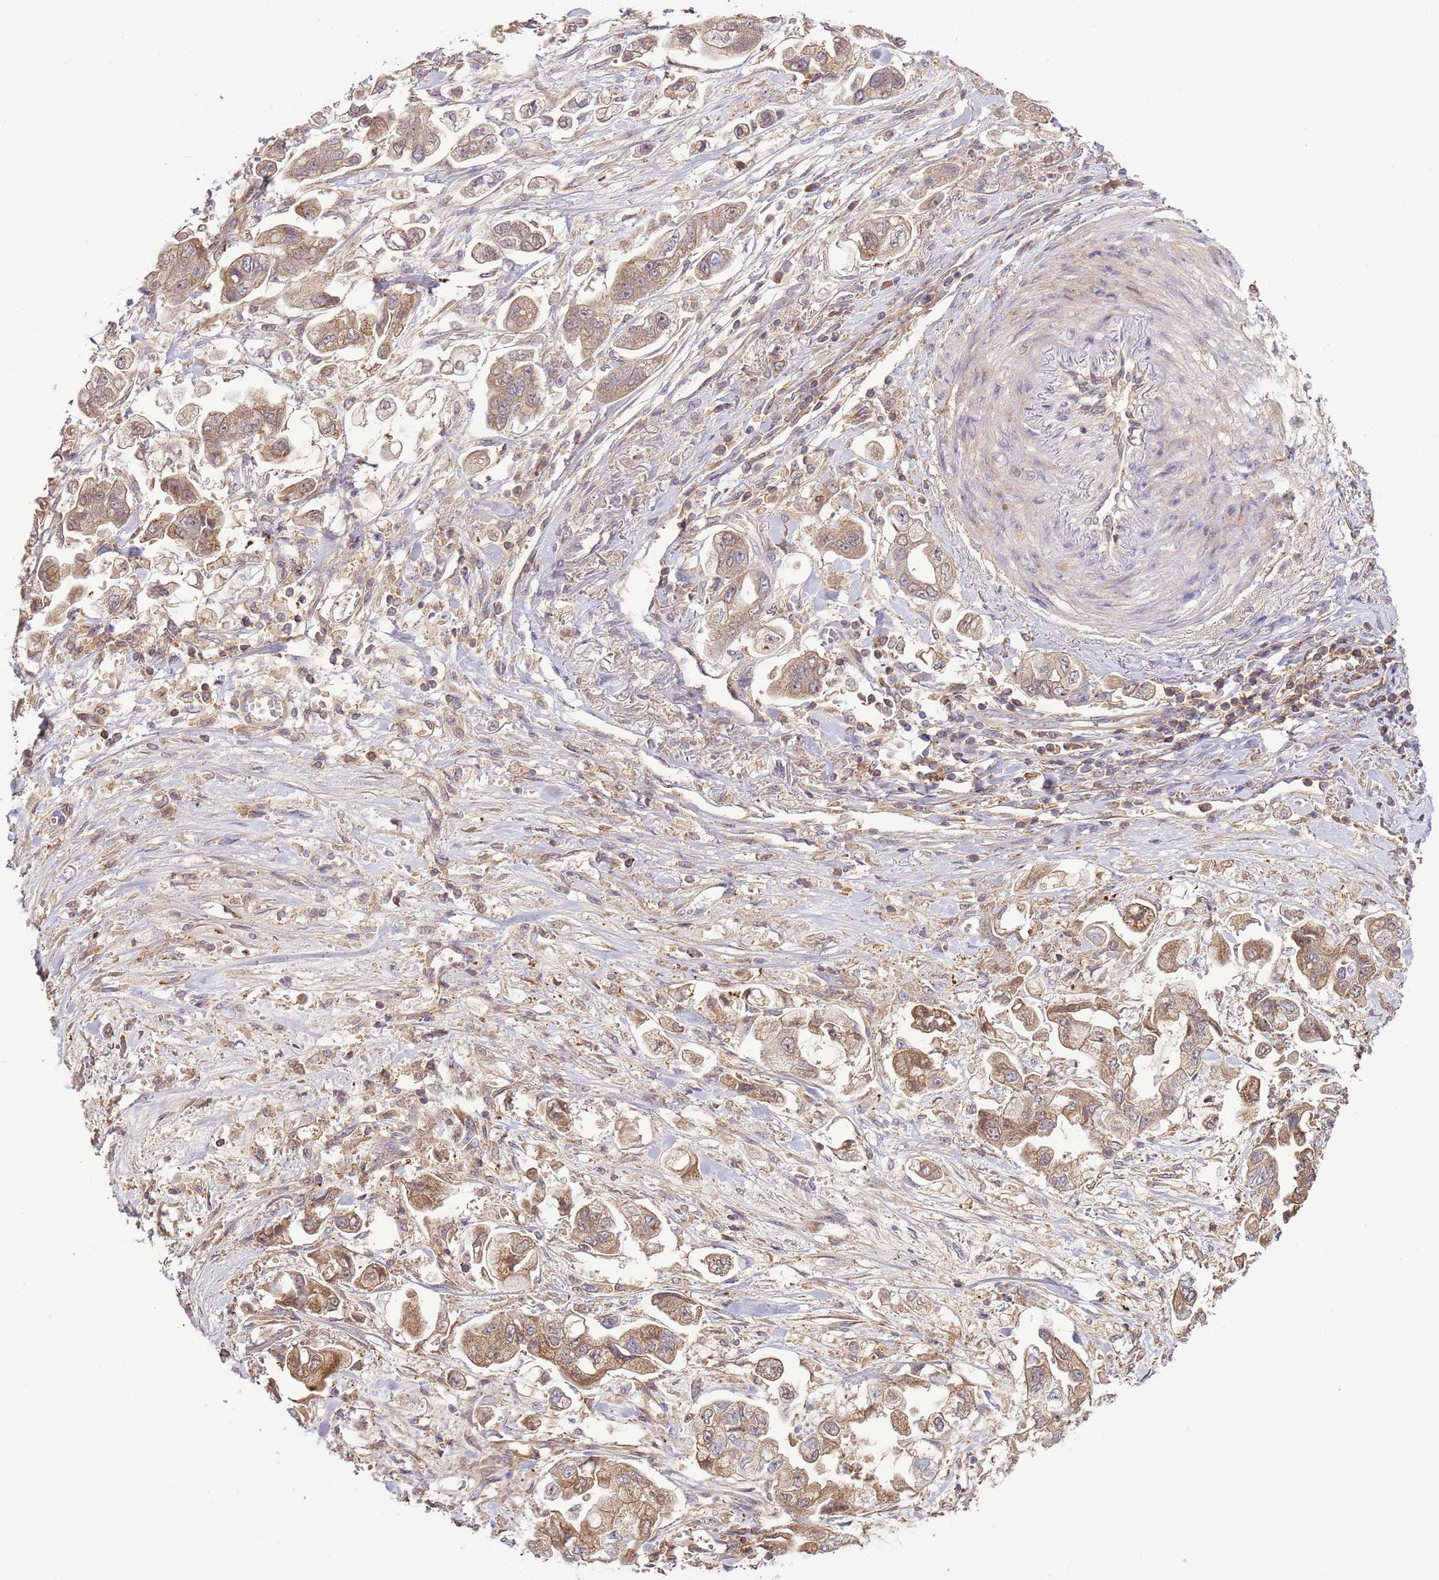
{"staining": {"intensity": "moderate", "quantity": ">75%", "location": "cytoplasmic/membranous,nuclear"}, "tissue": "stomach cancer", "cell_type": "Tumor cells", "image_type": "cancer", "snomed": [{"axis": "morphology", "description": "Adenocarcinoma, NOS"}, {"axis": "topography", "description": "Stomach"}], "caption": "There is medium levels of moderate cytoplasmic/membranous and nuclear positivity in tumor cells of stomach cancer, as demonstrated by immunohistochemical staining (brown color).", "gene": "ZNF624", "patient": {"sex": "male", "age": 62}}